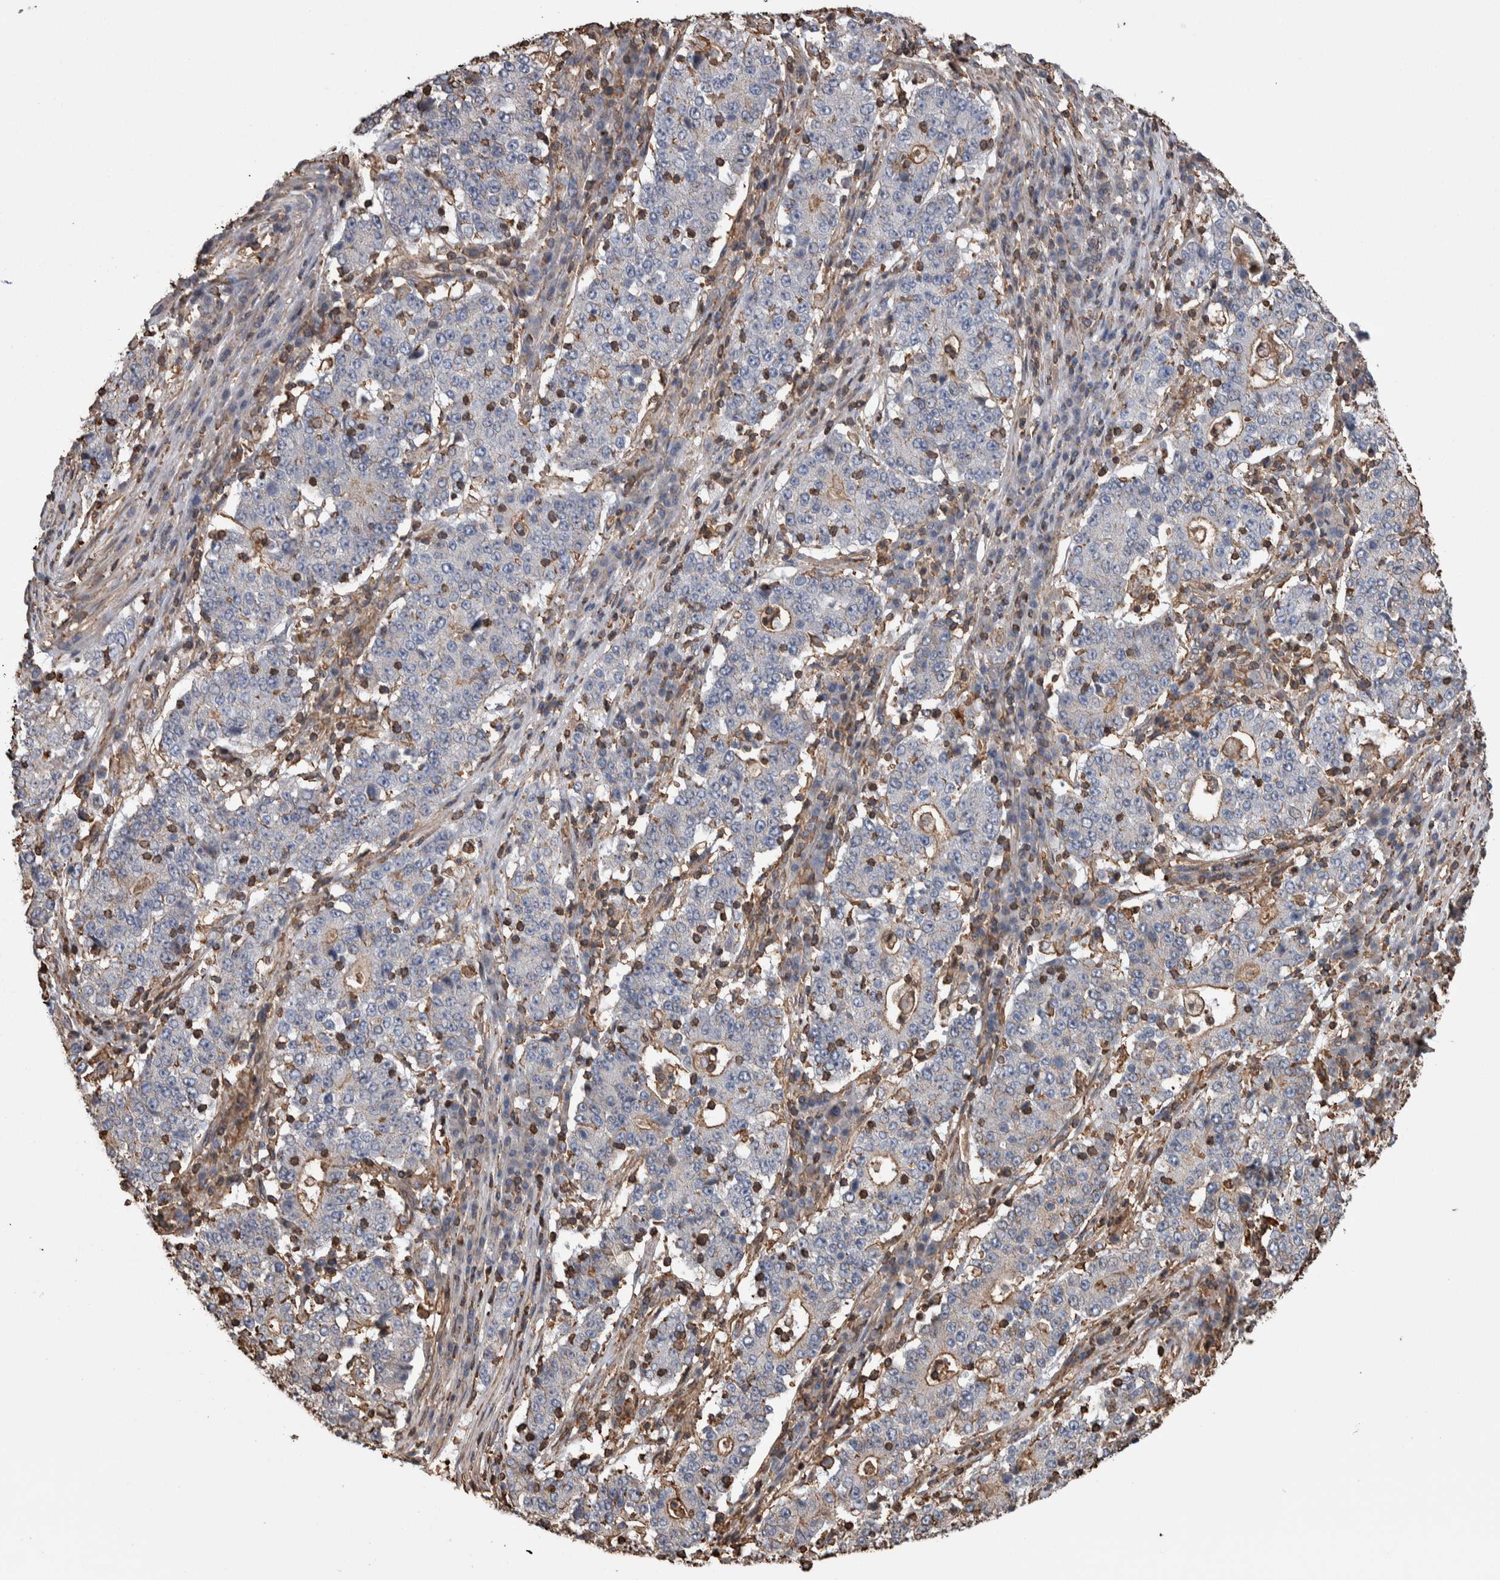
{"staining": {"intensity": "moderate", "quantity": "<25%", "location": "cytoplasmic/membranous"}, "tissue": "stomach cancer", "cell_type": "Tumor cells", "image_type": "cancer", "snomed": [{"axis": "morphology", "description": "Adenocarcinoma, NOS"}, {"axis": "topography", "description": "Stomach"}], "caption": "Stomach cancer (adenocarcinoma) stained with DAB (3,3'-diaminobenzidine) IHC reveals low levels of moderate cytoplasmic/membranous expression in about <25% of tumor cells.", "gene": "ENPP2", "patient": {"sex": "male", "age": 59}}